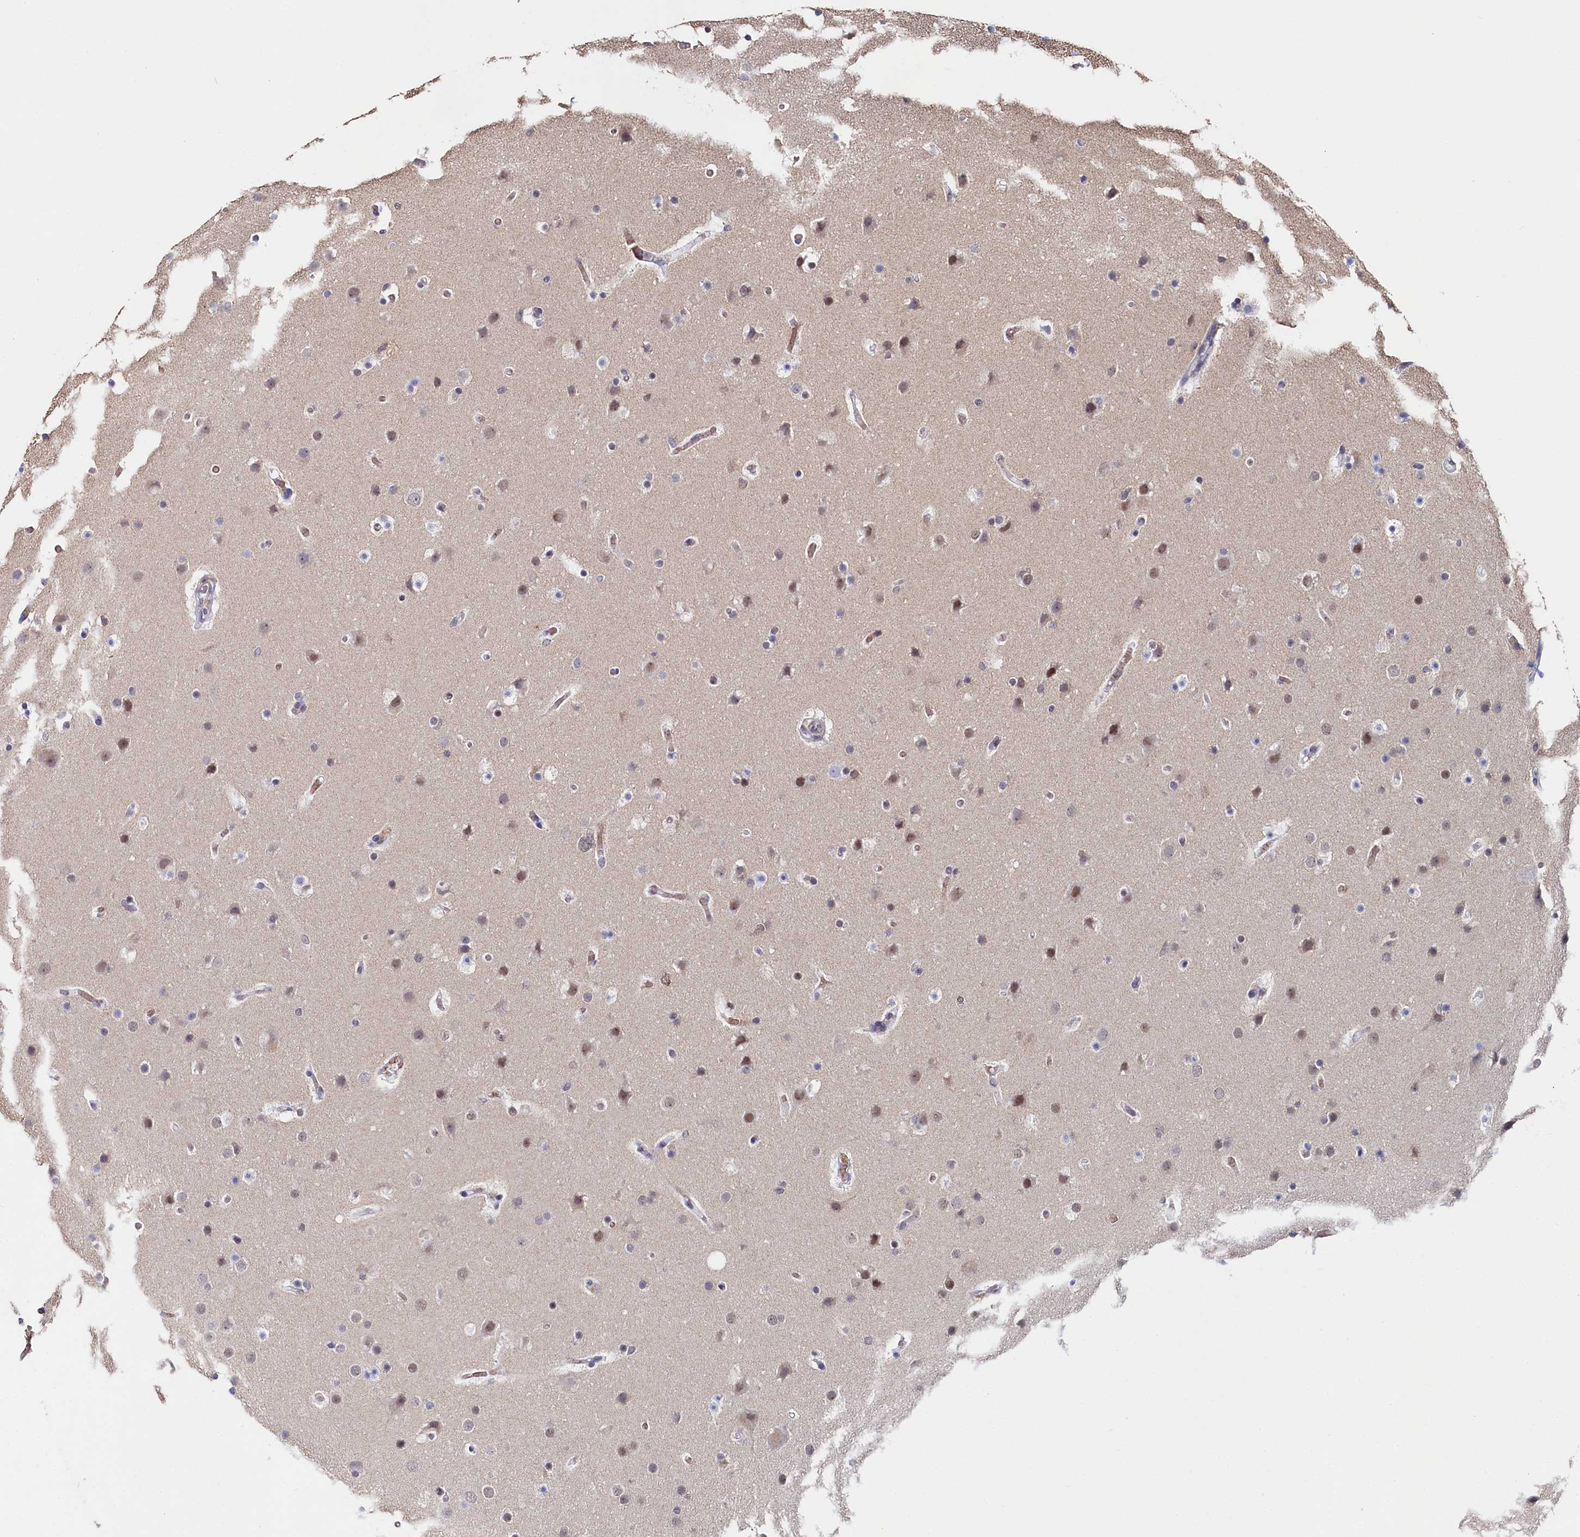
{"staining": {"intensity": "moderate", "quantity": "<25%", "location": "nuclear"}, "tissue": "glioma", "cell_type": "Tumor cells", "image_type": "cancer", "snomed": [{"axis": "morphology", "description": "Glioma, malignant, High grade"}, {"axis": "topography", "description": "Cerebral cortex"}], "caption": "Immunohistochemistry micrograph of neoplastic tissue: human malignant high-grade glioma stained using IHC exhibits low levels of moderate protein expression localized specifically in the nuclear of tumor cells, appearing as a nuclear brown color.", "gene": "TIGD4", "patient": {"sex": "female", "age": 36}}